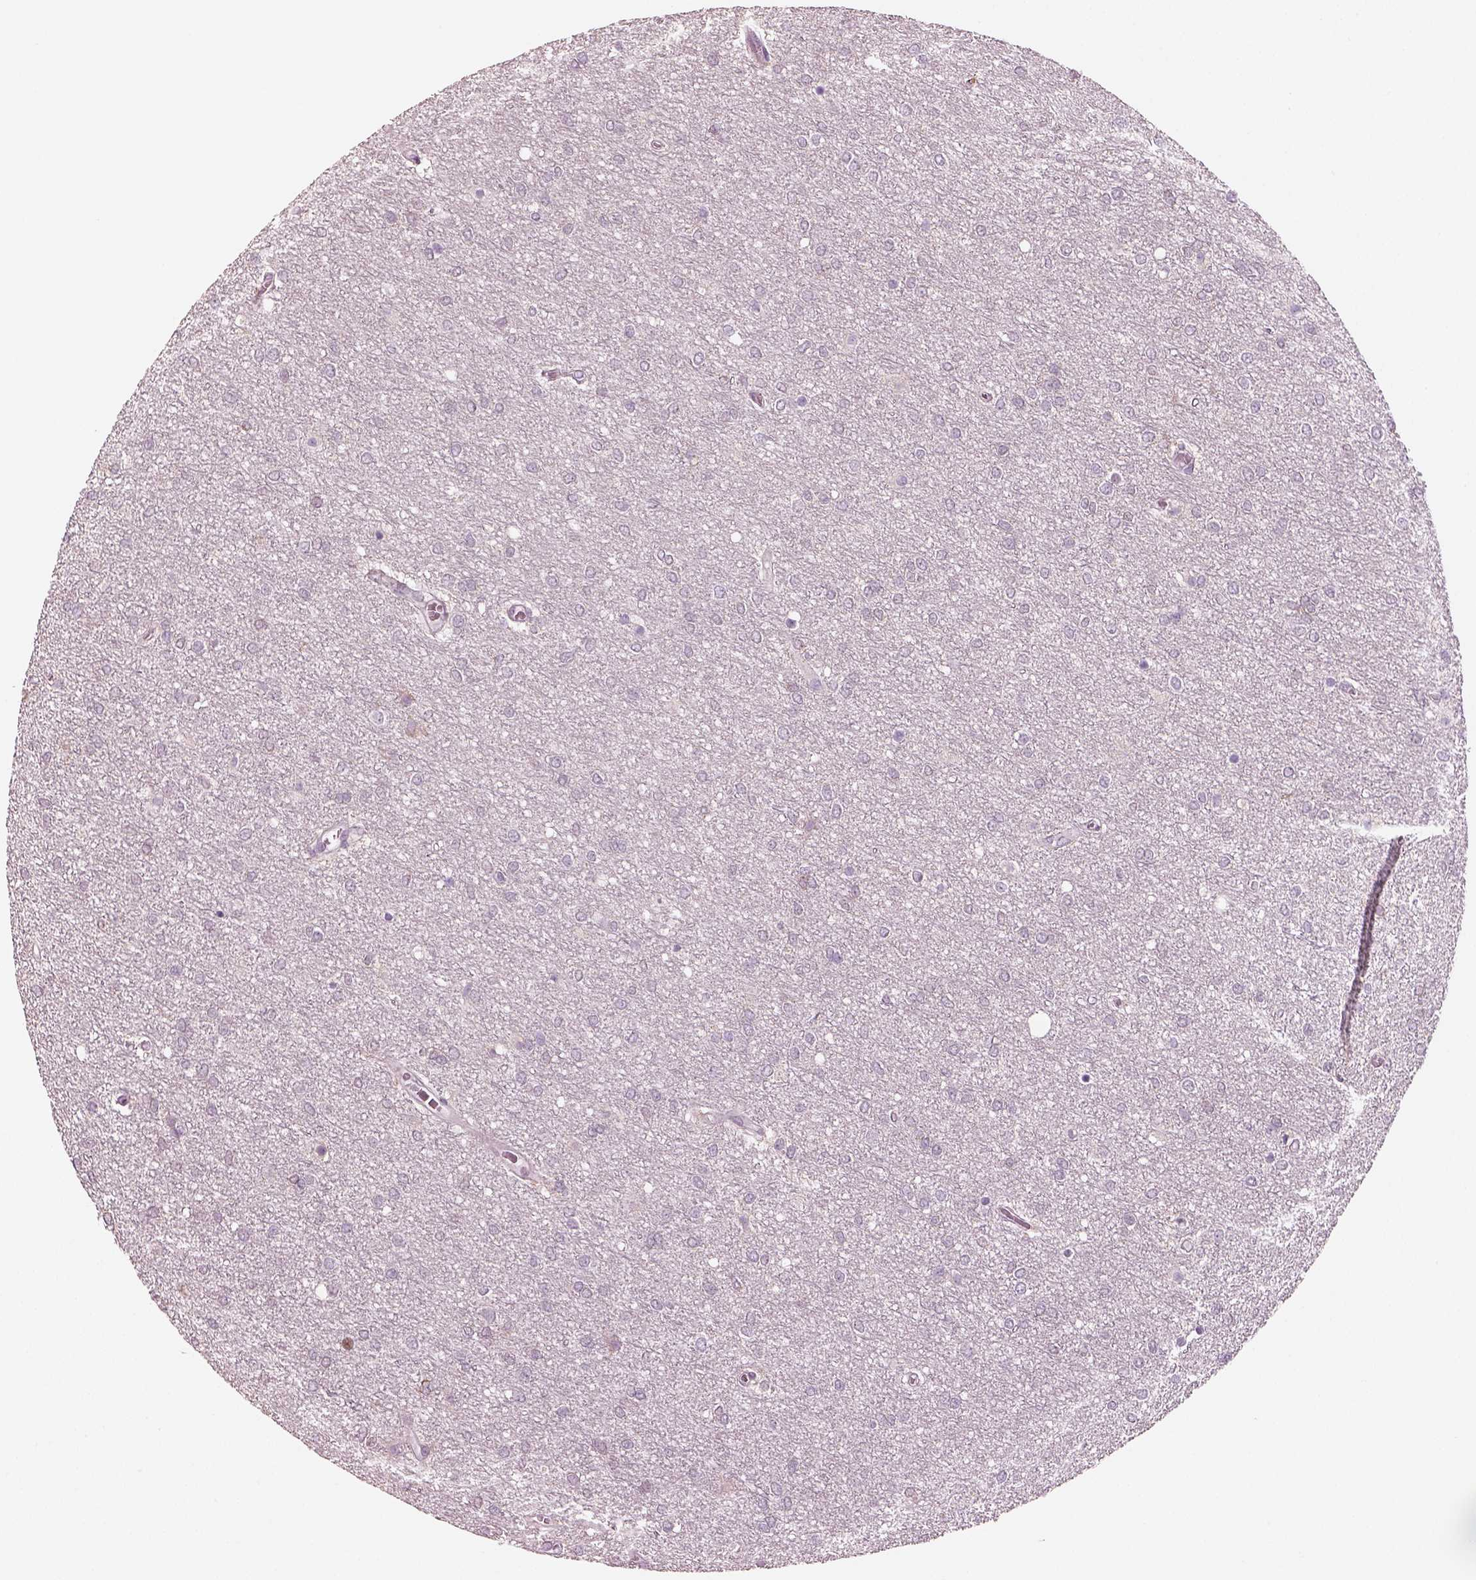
{"staining": {"intensity": "negative", "quantity": "none", "location": "none"}, "tissue": "glioma", "cell_type": "Tumor cells", "image_type": "cancer", "snomed": [{"axis": "morphology", "description": "Glioma, malignant, High grade"}, {"axis": "topography", "description": "Brain"}], "caption": "Immunohistochemistry (IHC) photomicrograph of human glioma stained for a protein (brown), which exhibits no expression in tumor cells.", "gene": "ELSPBP1", "patient": {"sex": "female", "age": 61}}